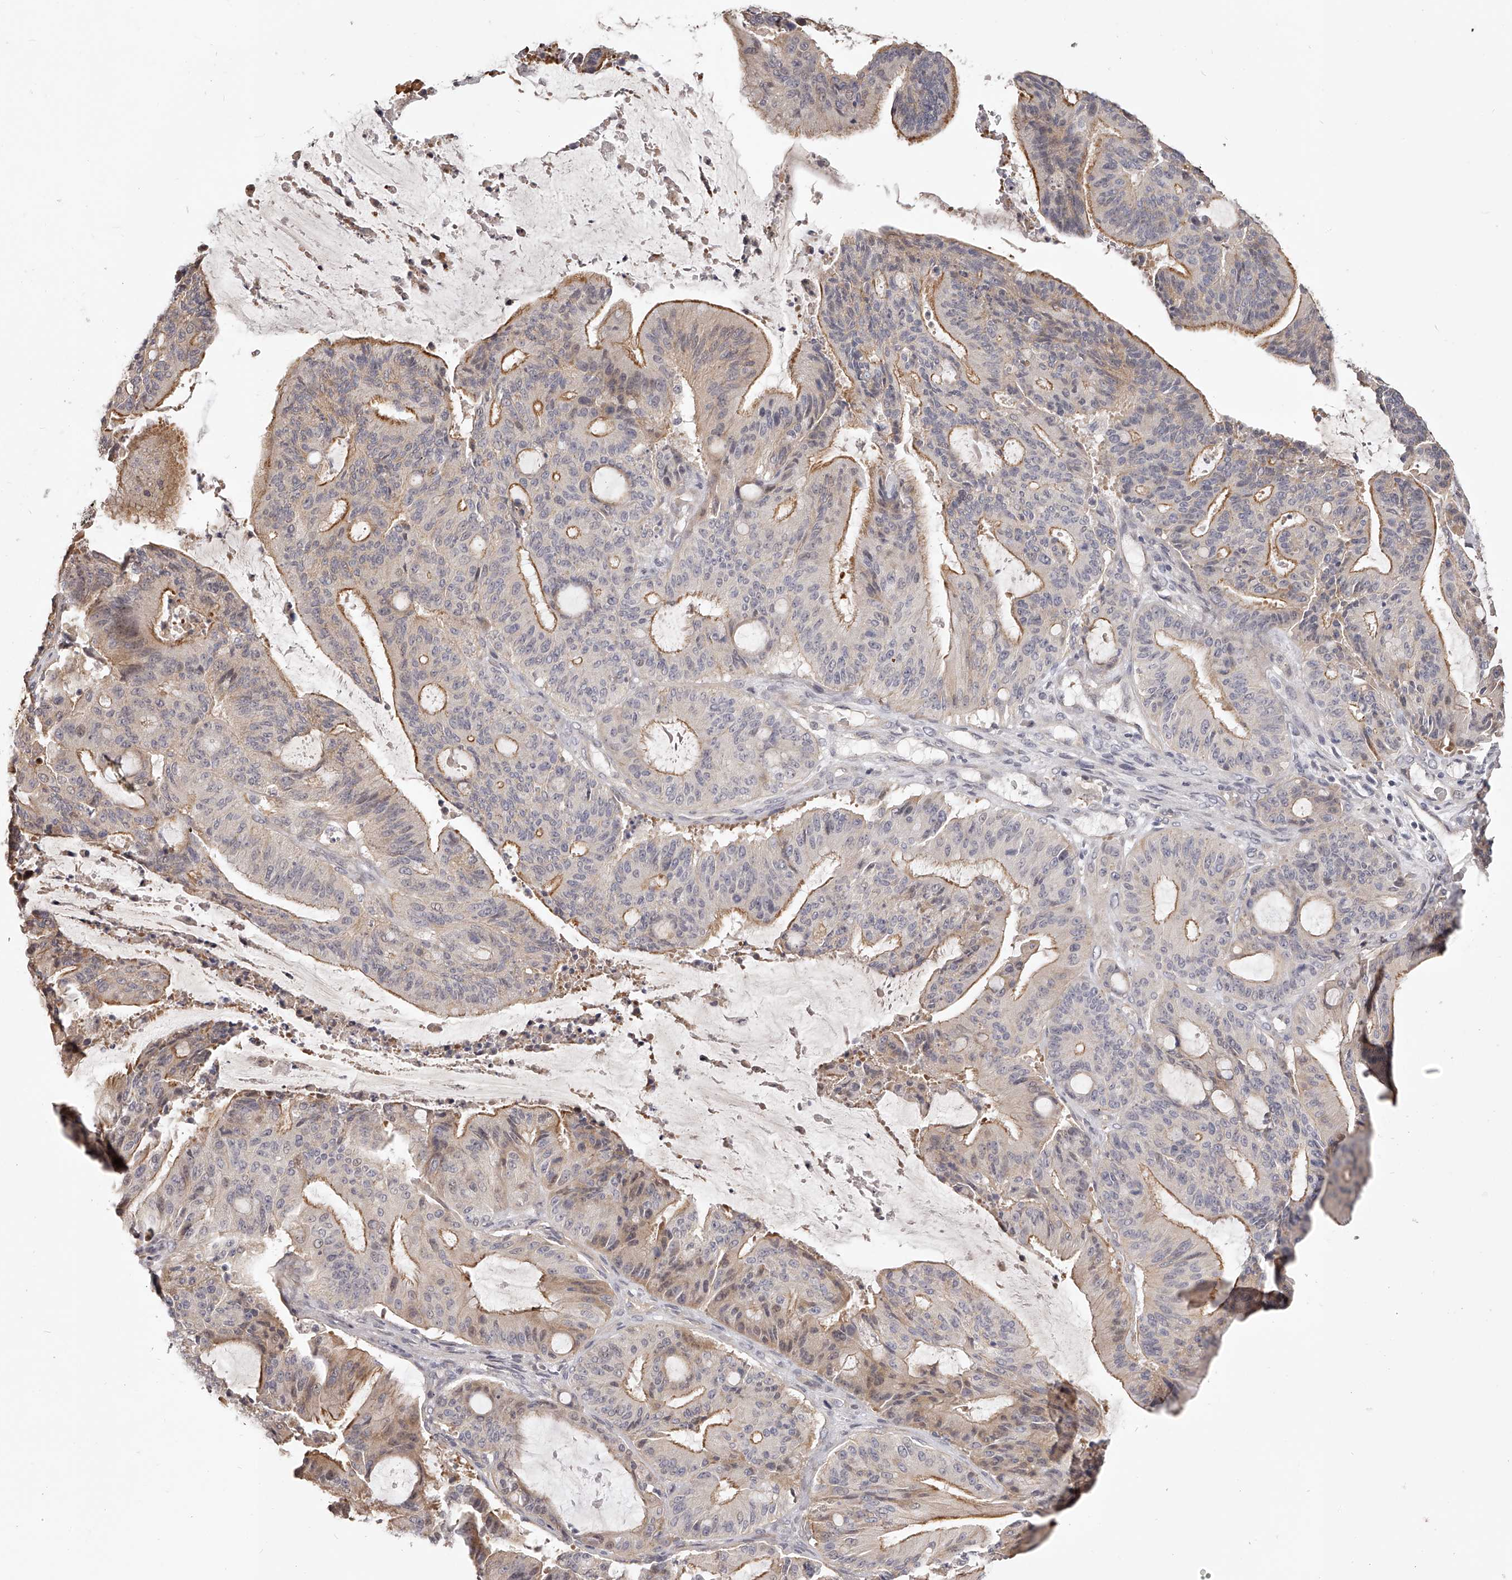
{"staining": {"intensity": "moderate", "quantity": "<25%", "location": "cytoplasmic/membranous"}, "tissue": "liver cancer", "cell_type": "Tumor cells", "image_type": "cancer", "snomed": [{"axis": "morphology", "description": "Normal tissue, NOS"}, {"axis": "morphology", "description": "Cholangiocarcinoma"}, {"axis": "topography", "description": "Liver"}, {"axis": "topography", "description": "Peripheral nerve tissue"}], "caption": "Brown immunohistochemical staining in human liver cancer shows moderate cytoplasmic/membranous positivity in about <25% of tumor cells. (brown staining indicates protein expression, while blue staining denotes nuclei).", "gene": "ZNF582", "patient": {"sex": "female", "age": 73}}